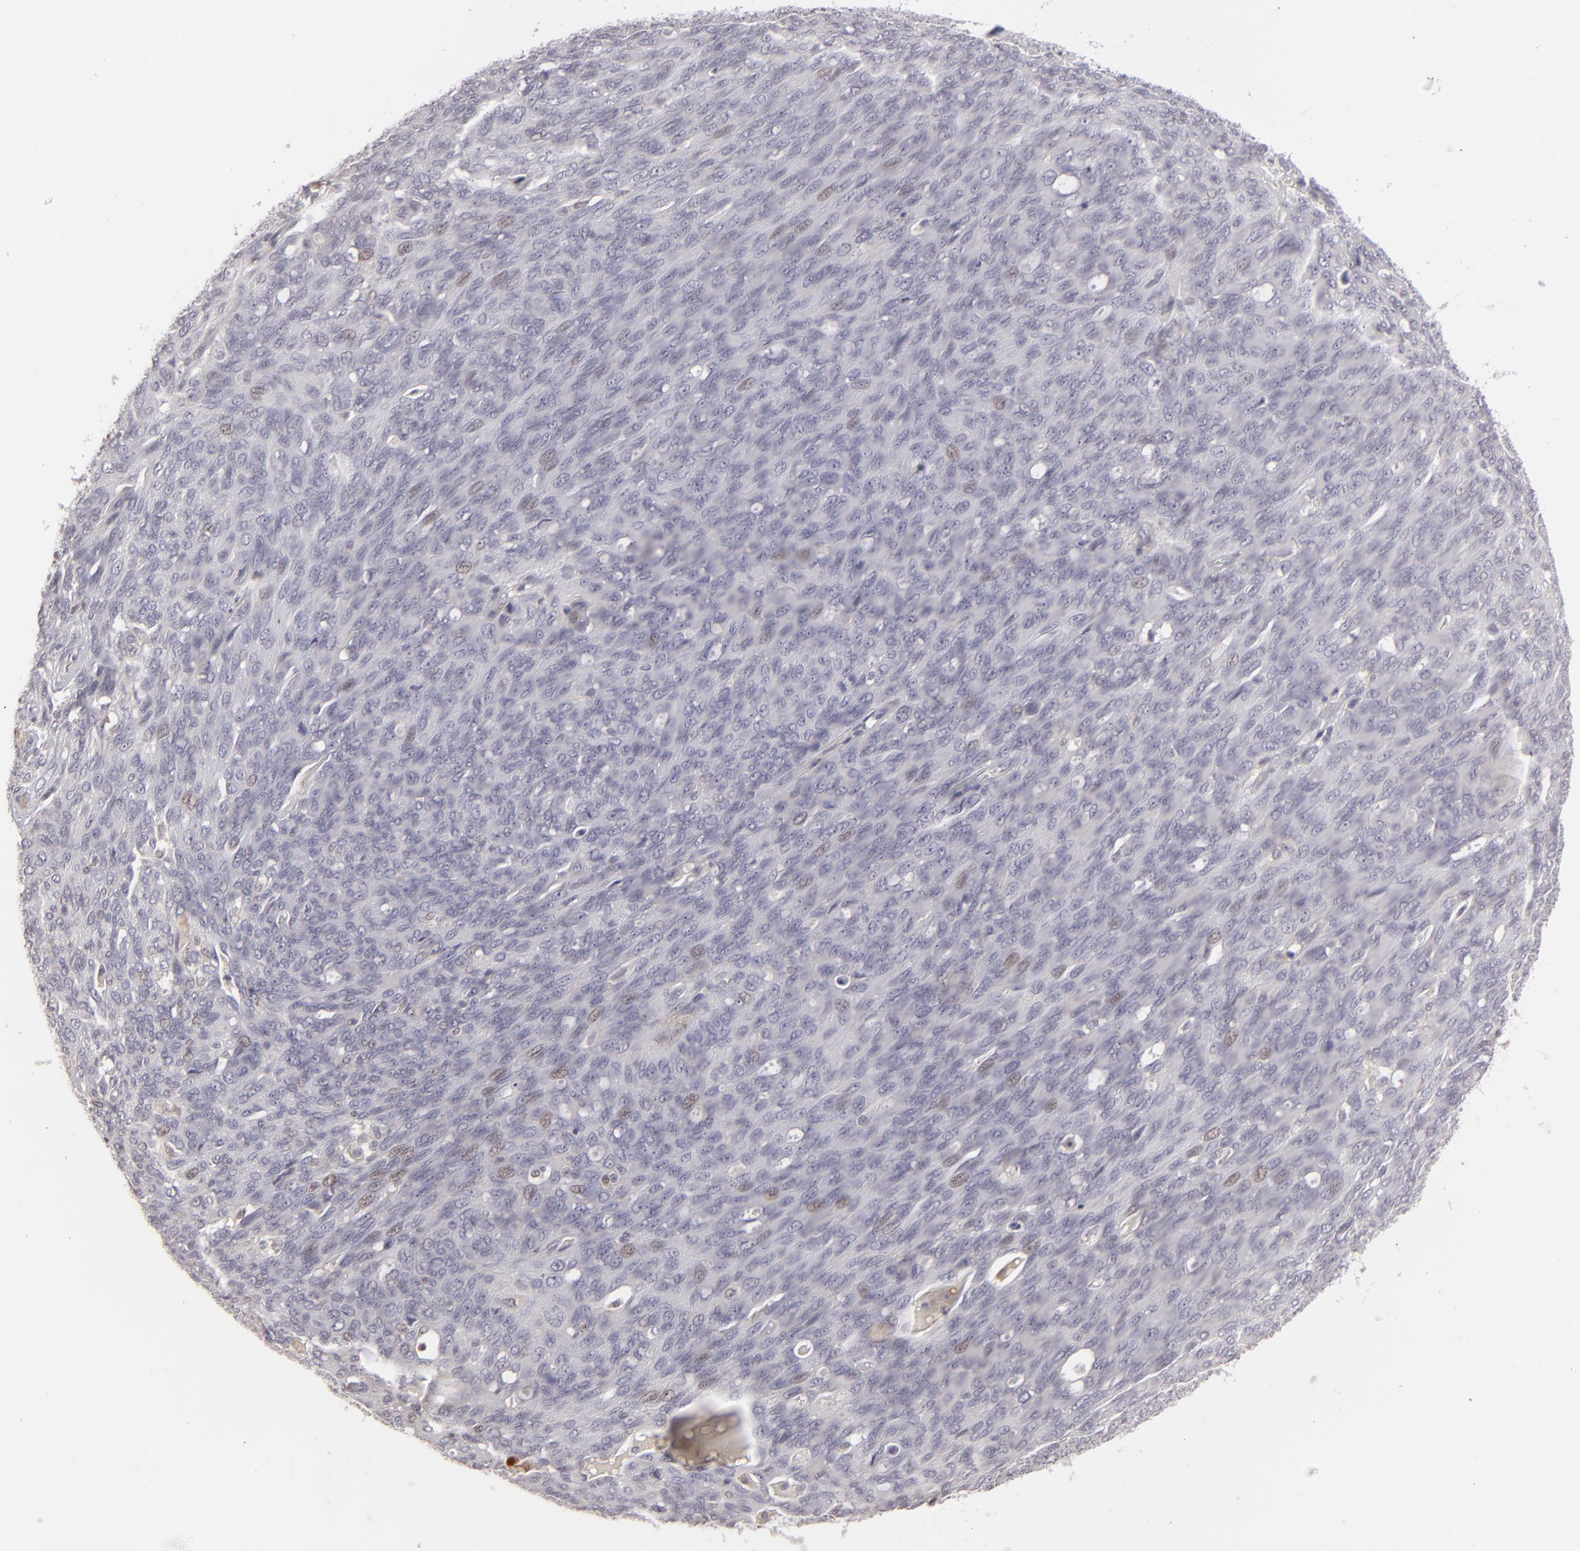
{"staining": {"intensity": "negative", "quantity": "none", "location": "none"}, "tissue": "ovarian cancer", "cell_type": "Tumor cells", "image_type": "cancer", "snomed": [{"axis": "morphology", "description": "Carcinoma, endometroid"}, {"axis": "topography", "description": "Ovary"}], "caption": "The histopathology image reveals no significant staining in tumor cells of ovarian endometroid carcinoma.", "gene": "CLDN2", "patient": {"sex": "female", "age": 60}}